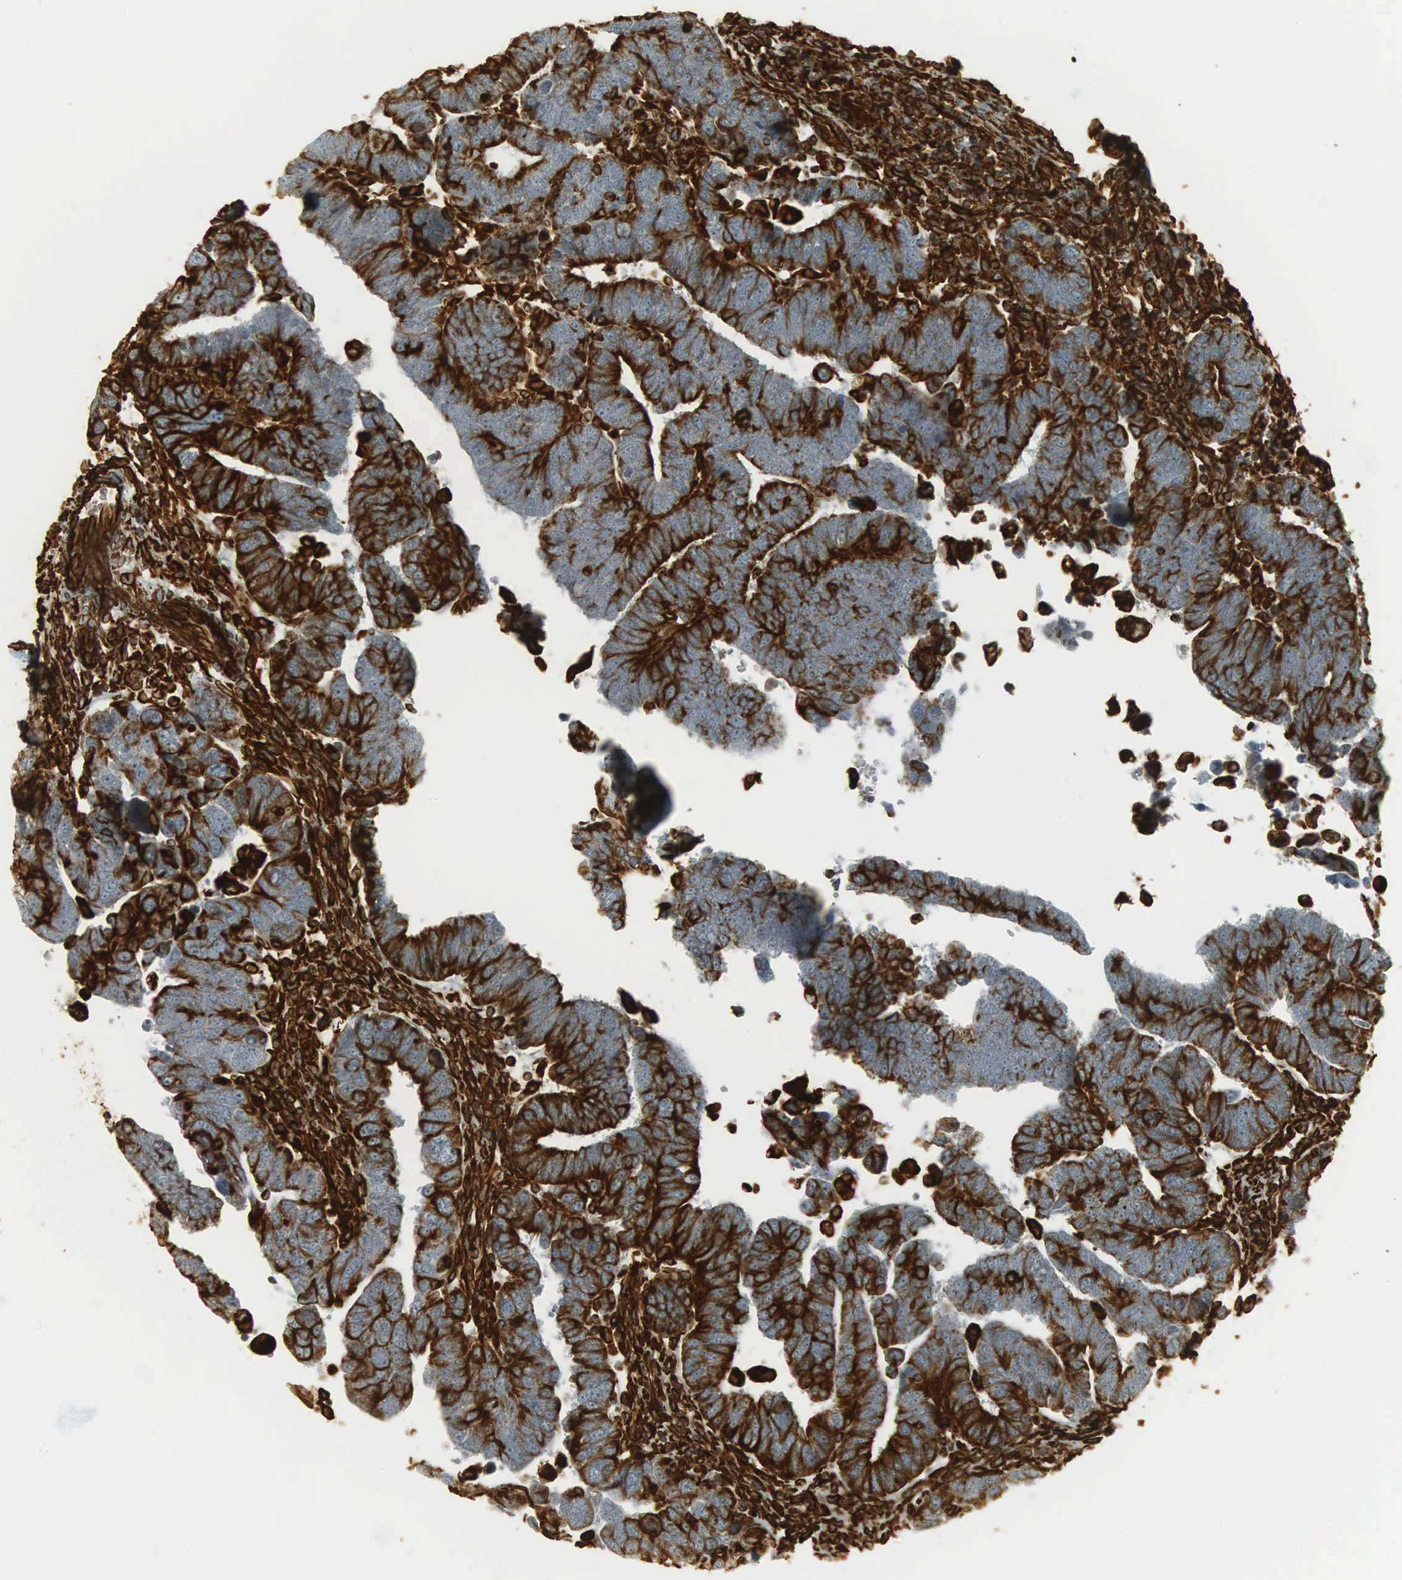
{"staining": {"intensity": "moderate", "quantity": "25%-75%", "location": "cytoplasmic/membranous"}, "tissue": "ovarian cancer", "cell_type": "Tumor cells", "image_type": "cancer", "snomed": [{"axis": "morphology", "description": "Carcinoma, endometroid"}, {"axis": "morphology", "description": "Cystadenocarcinoma, serous, NOS"}, {"axis": "topography", "description": "Ovary"}], "caption": "The photomicrograph reveals immunohistochemical staining of ovarian cancer (endometroid carcinoma). There is moderate cytoplasmic/membranous staining is seen in about 25%-75% of tumor cells.", "gene": "VIM", "patient": {"sex": "female", "age": 45}}